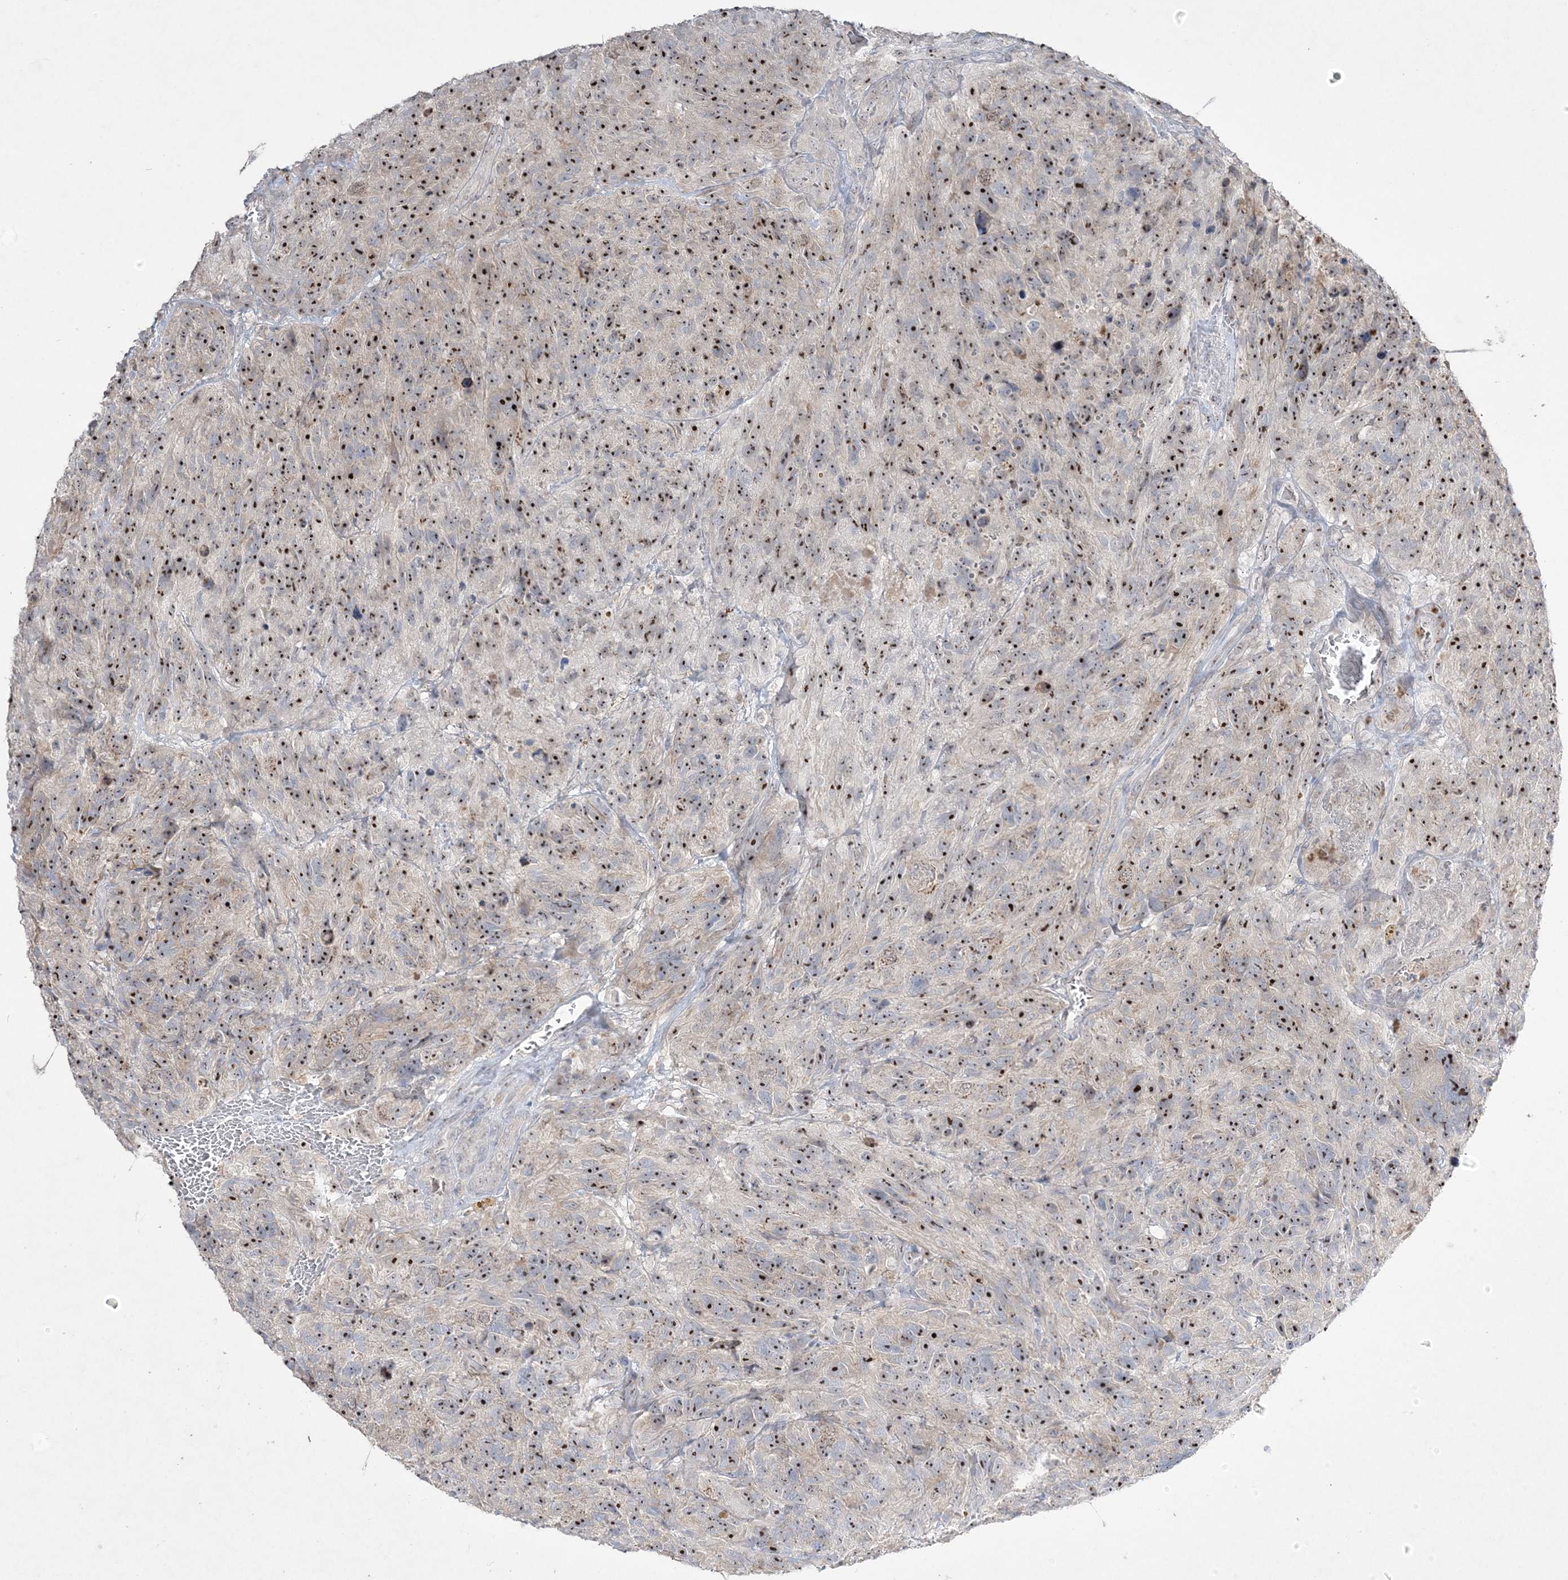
{"staining": {"intensity": "strong", "quantity": ">75%", "location": "nuclear"}, "tissue": "glioma", "cell_type": "Tumor cells", "image_type": "cancer", "snomed": [{"axis": "morphology", "description": "Glioma, malignant, High grade"}, {"axis": "topography", "description": "Brain"}], "caption": "Malignant high-grade glioma stained with immunohistochemistry (IHC) demonstrates strong nuclear staining in about >75% of tumor cells.", "gene": "NOP16", "patient": {"sex": "male", "age": 69}}